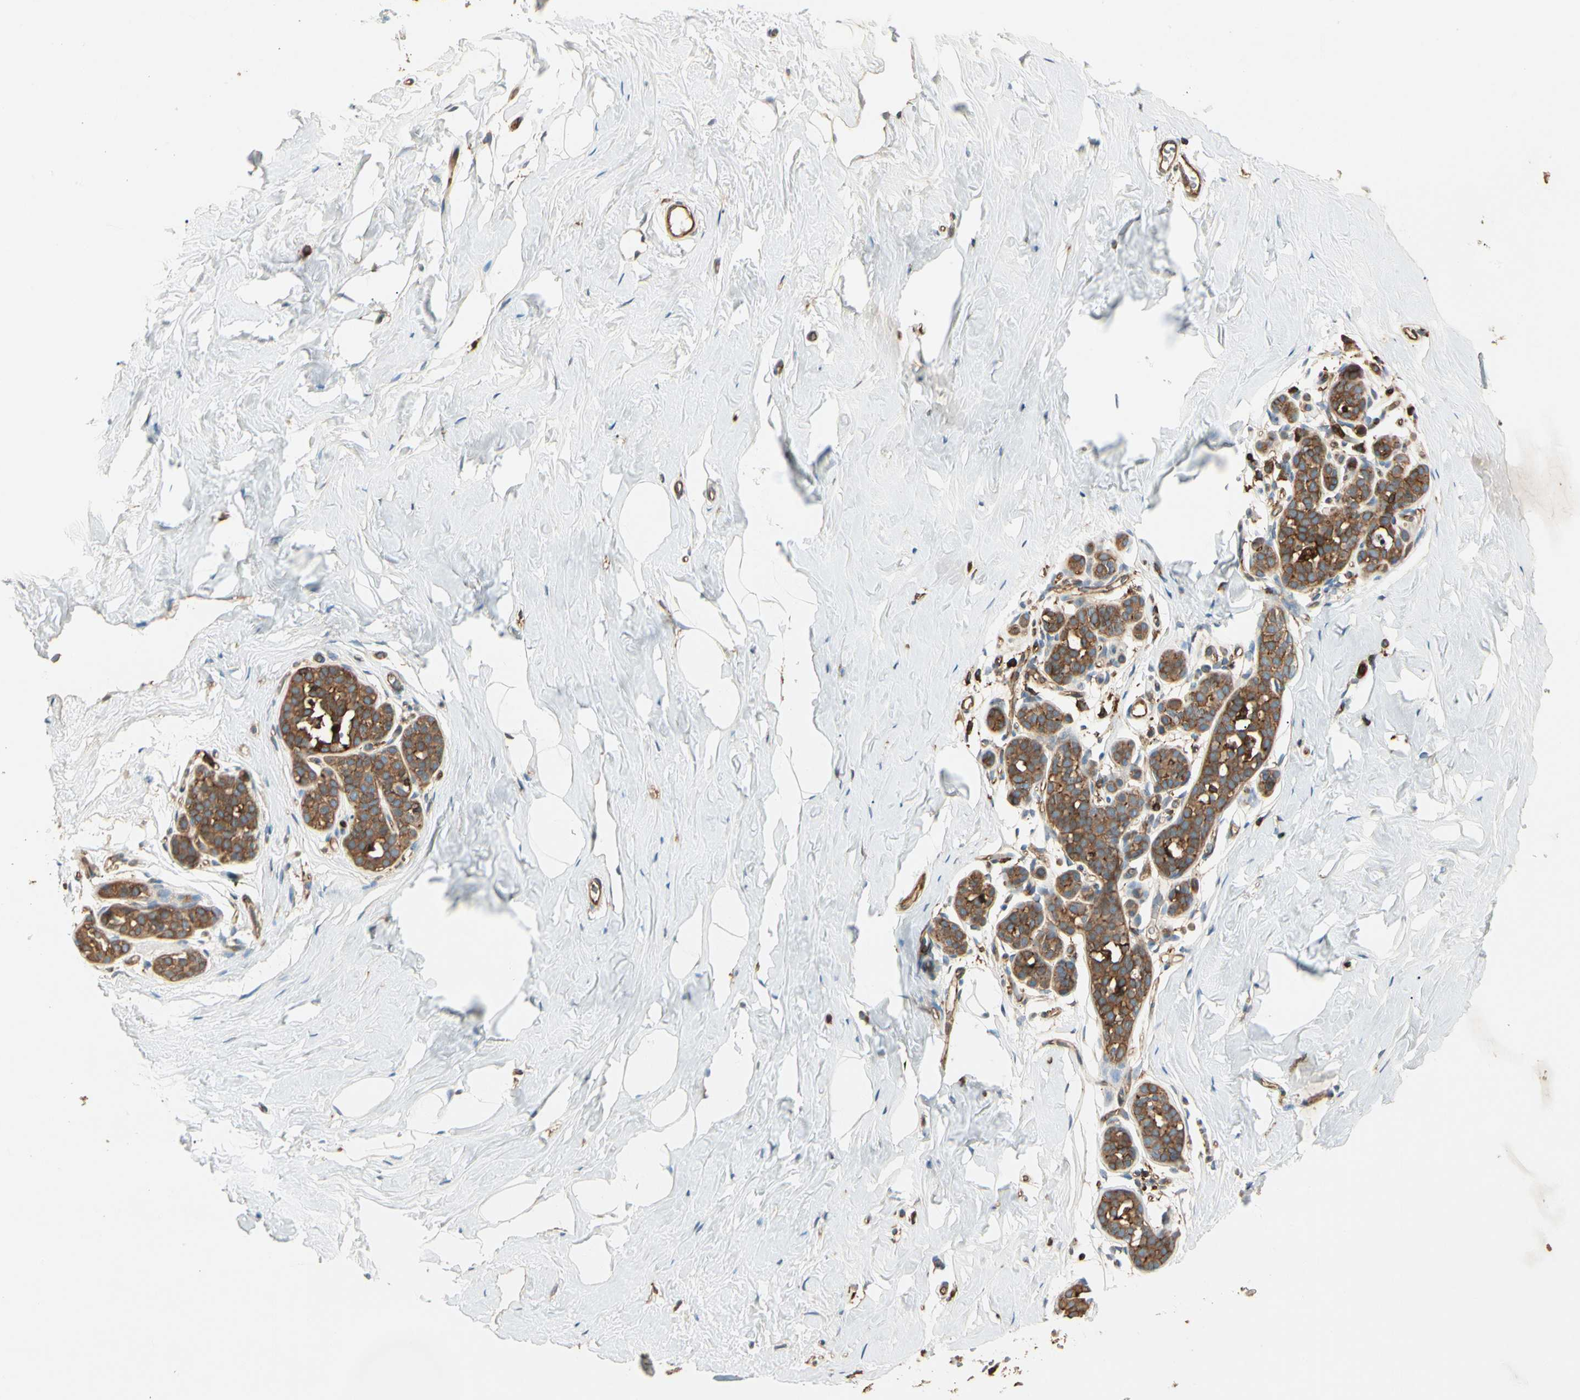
{"staining": {"intensity": "weak", "quantity": ">75%", "location": "cytoplasmic/membranous"}, "tissue": "breast", "cell_type": "Adipocytes", "image_type": "normal", "snomed": [{"axis": "morphology", "description": "Normal tissue, NOS"}, {"axis": "topography", "description": "Breast"}], "caption": "An image of breast stained for a protein shows weak cytoplasmic/membranous brown staining in adipocytes. (IHC, brightfield microscopy, high magnification).", "gene": "ARPC2", "patient": {"sex": "female", "age": 75}}